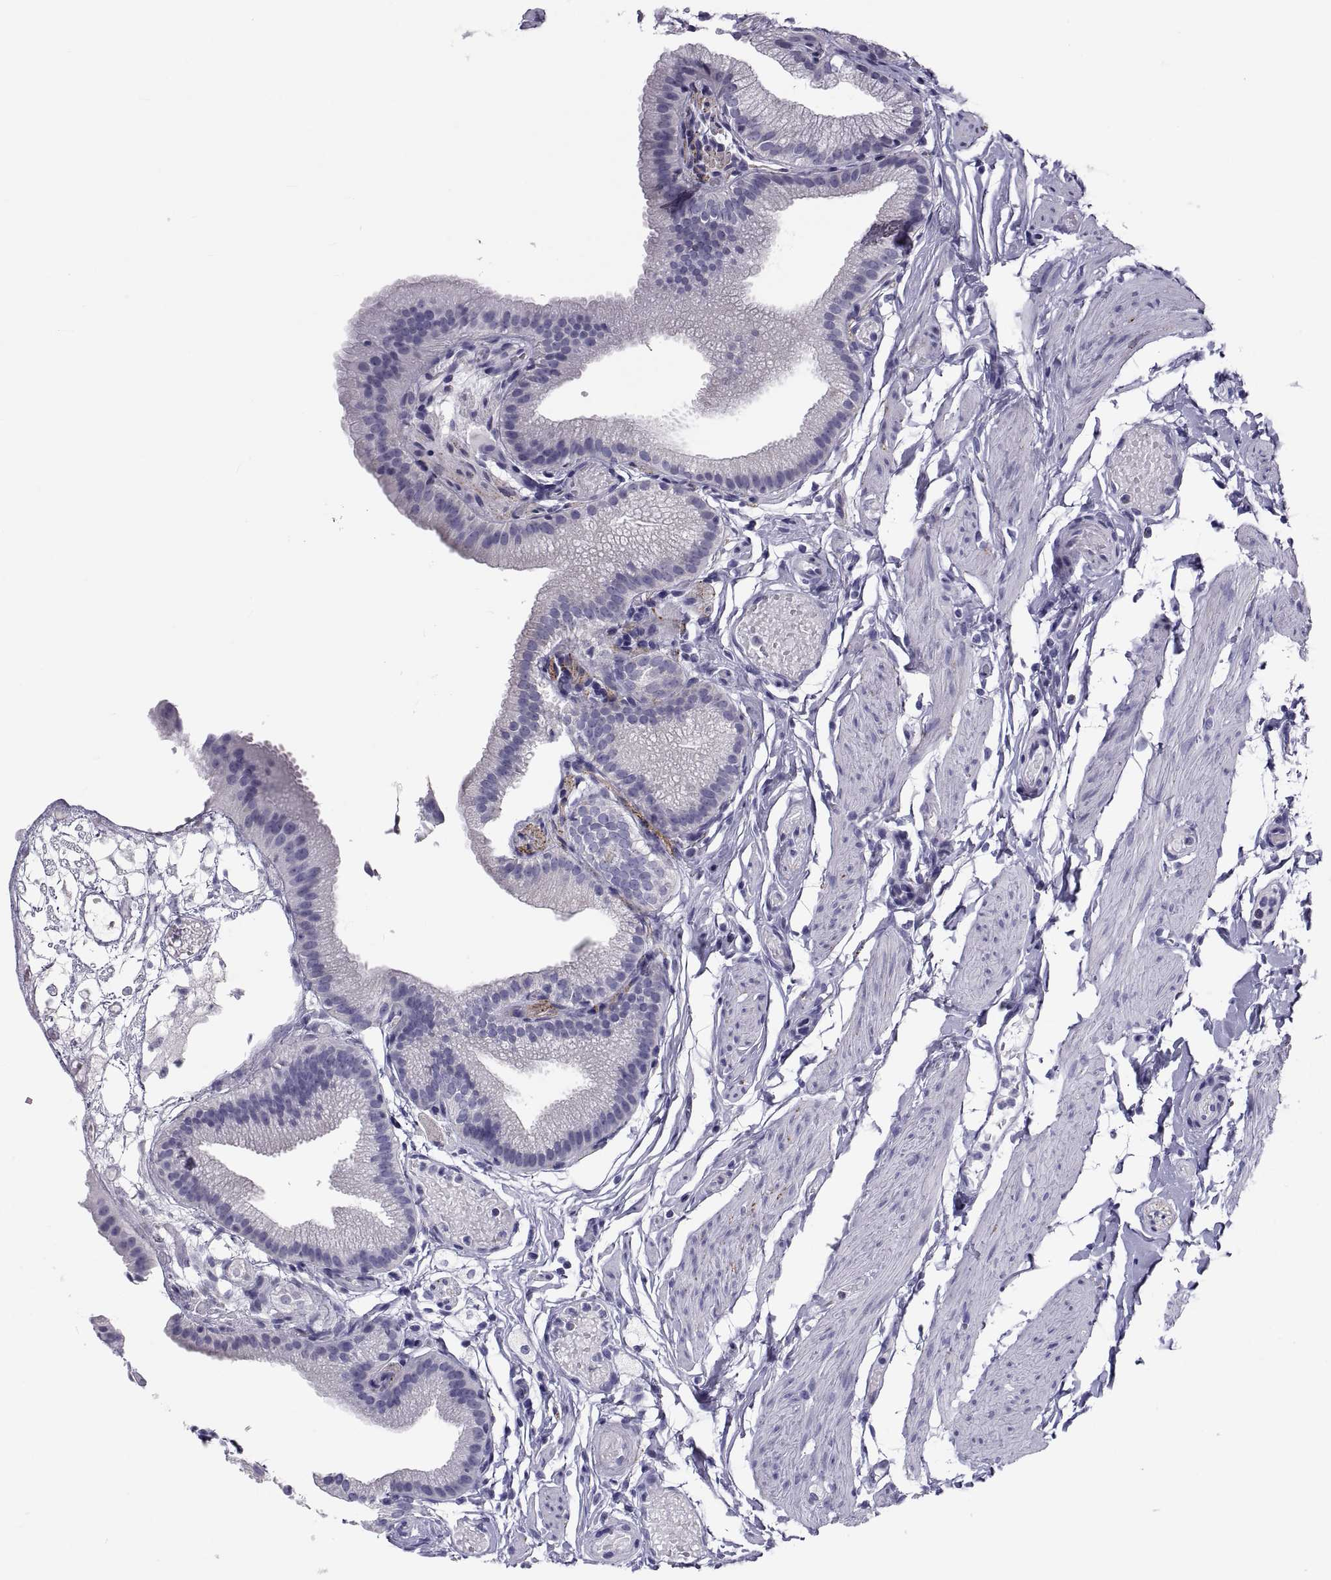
{"staining": {"intensity": "negative", "quantity": "none", "location": "none"}, "tissue": "gallbladder", "cell_type": "Glandular cells", "image_type": "normal", "snomed": [{"axis": "morphology", "description": "Normal tissue, NOS"}, {"axis": "topography", "description": "Gallbladder"}], "caption": "The image demonstrates no significant expression in glandular cells of gallbladder.", "gene": "DEFB129", "patient": {"sex": "female", "age": 45}}